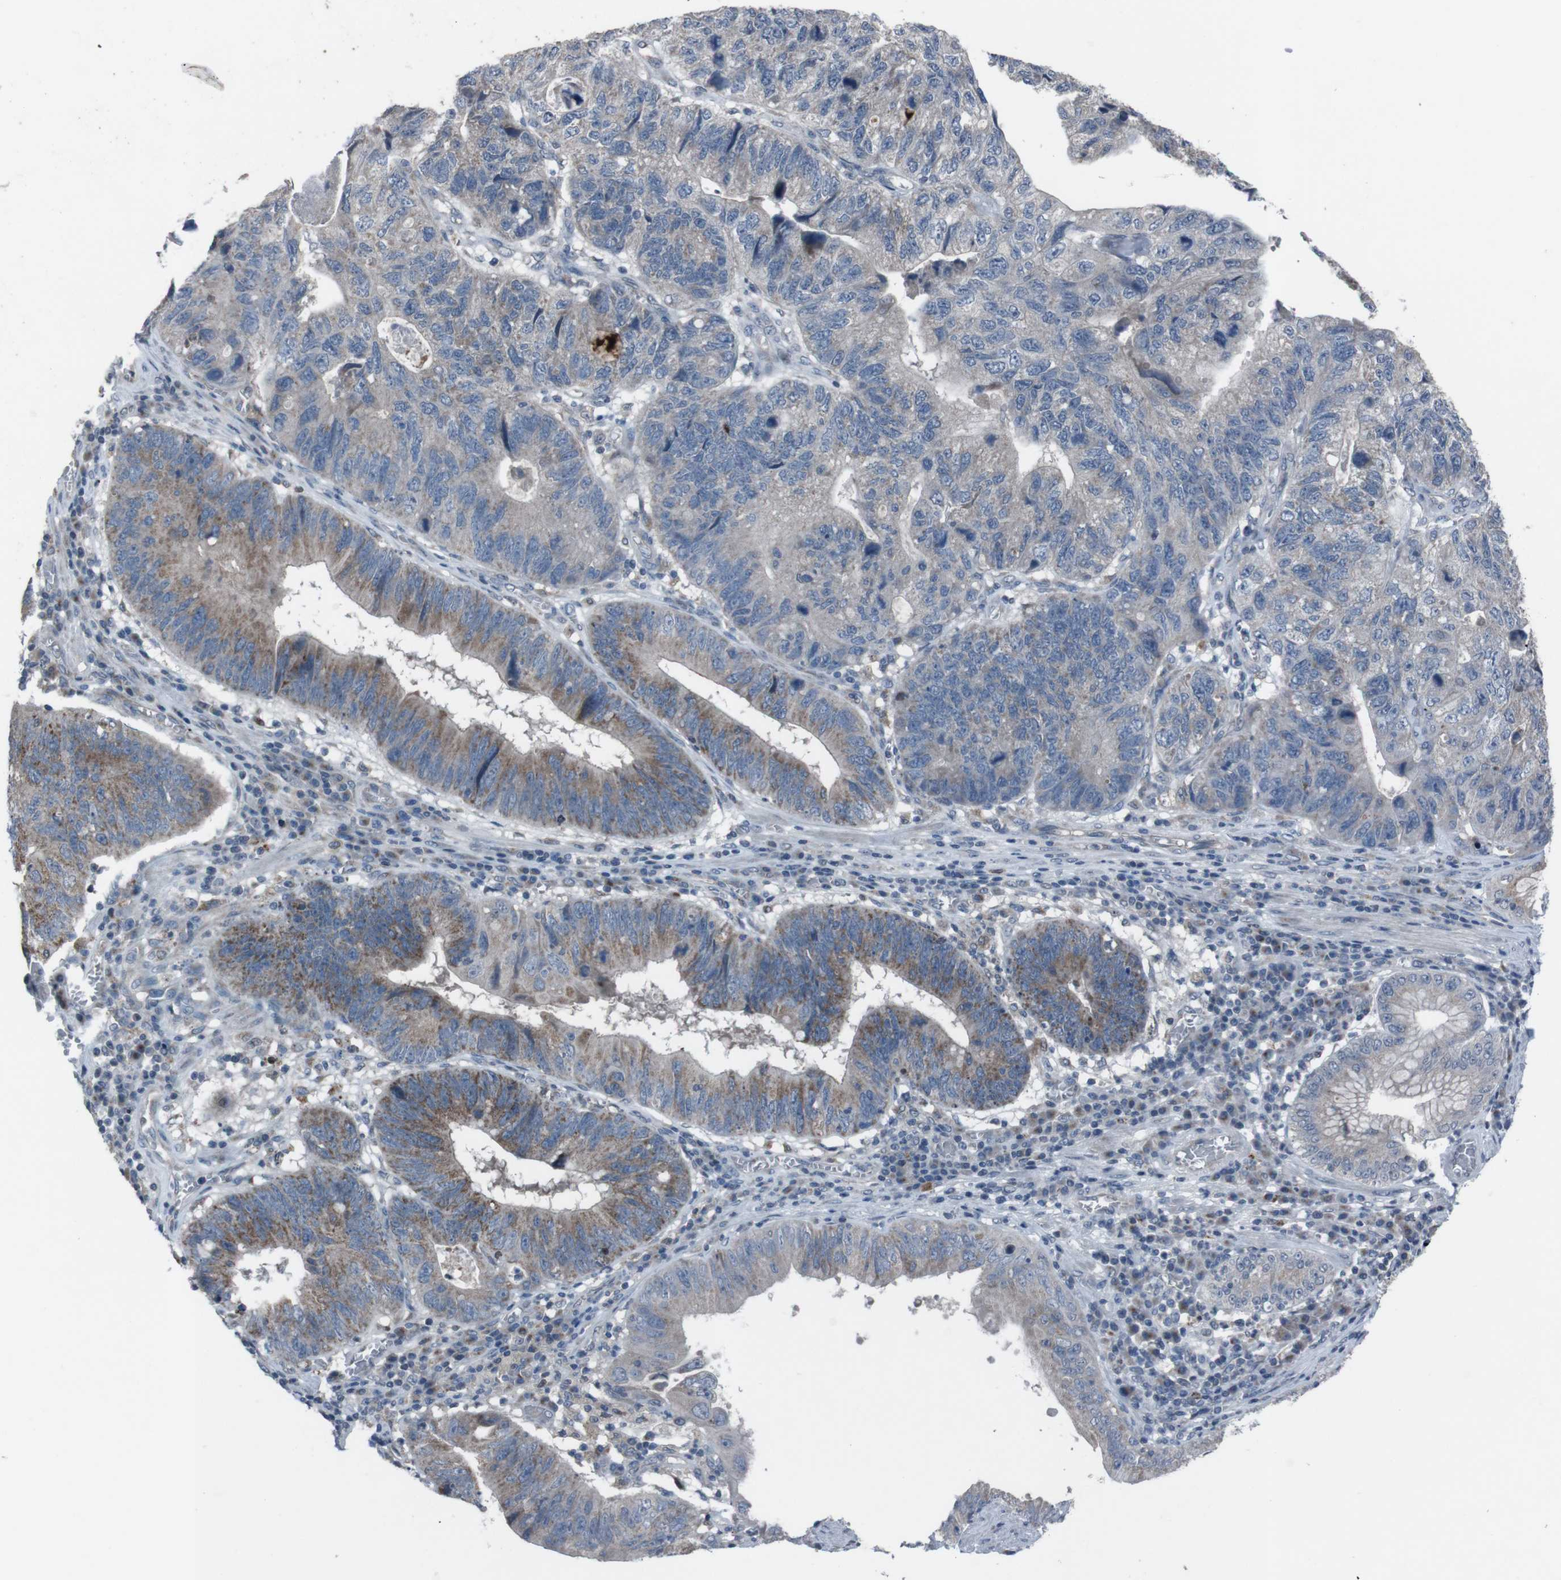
{"staining": {"intensity": "moderate", "quantity": ">75%", "location": "cytoplasmic/membranous"}, "tissue": "stomach cancer", "cell_type": "Tumor cells", "image_type": "cancer", "snomed": [{"axis": "morphology", "description": "Adenocarcinoma, NOS"}, {"axis": "topography", "description": "Stomach"}], "caption": "Stomach adenocarcinoma stained with a protein marker reveals moderate staining in tumor cells.", "gene": "EFNA5", "patient": {"sex": "male", "age": 59}}